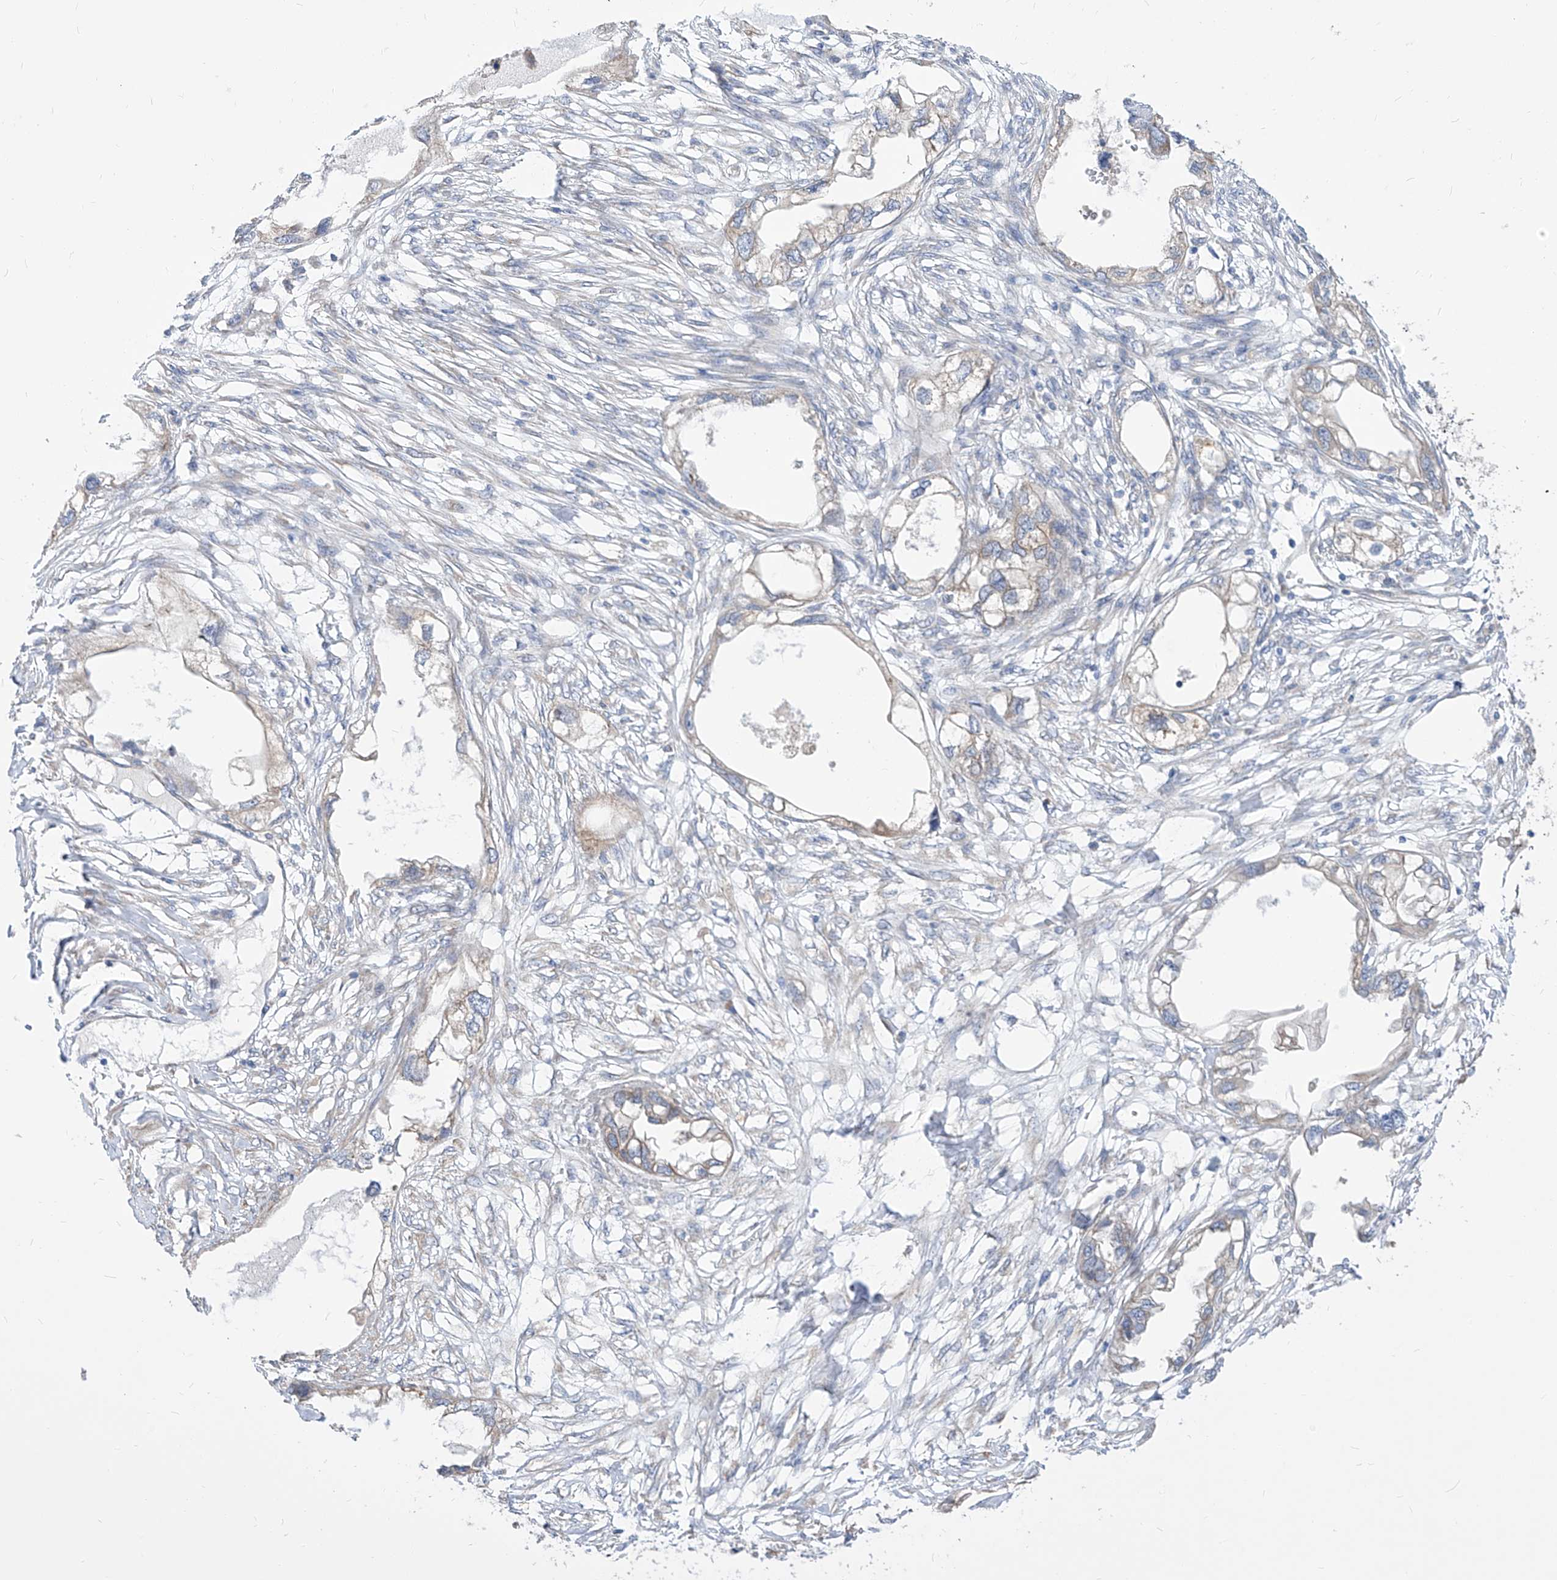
{"staining": {"intensity": "weak", "quantity": "<25%", "location": "cytoplasmic/membranous"}, "tissue": "endometrial cancer", "cell_type": "Tumor cells", "image_type": "cancer", "snomed": [{"axis": "morphology", "description": "Adenocarcinoma, NOS"}, {"axis": "morphology", "description": "Adenocarcinoma, metastatic, NOS"}, {"axis": "topography", "description": "Adipose tissue"}, {"axis": "topography", "description": "Endometrium"}], "caption": "Immunohistochemical staining of endometrial metastatic adenocarcinoma displays no significant positivity in tumor cells.", "gene": "UFL1", "patient": {"sex": "female", "age": 67}}